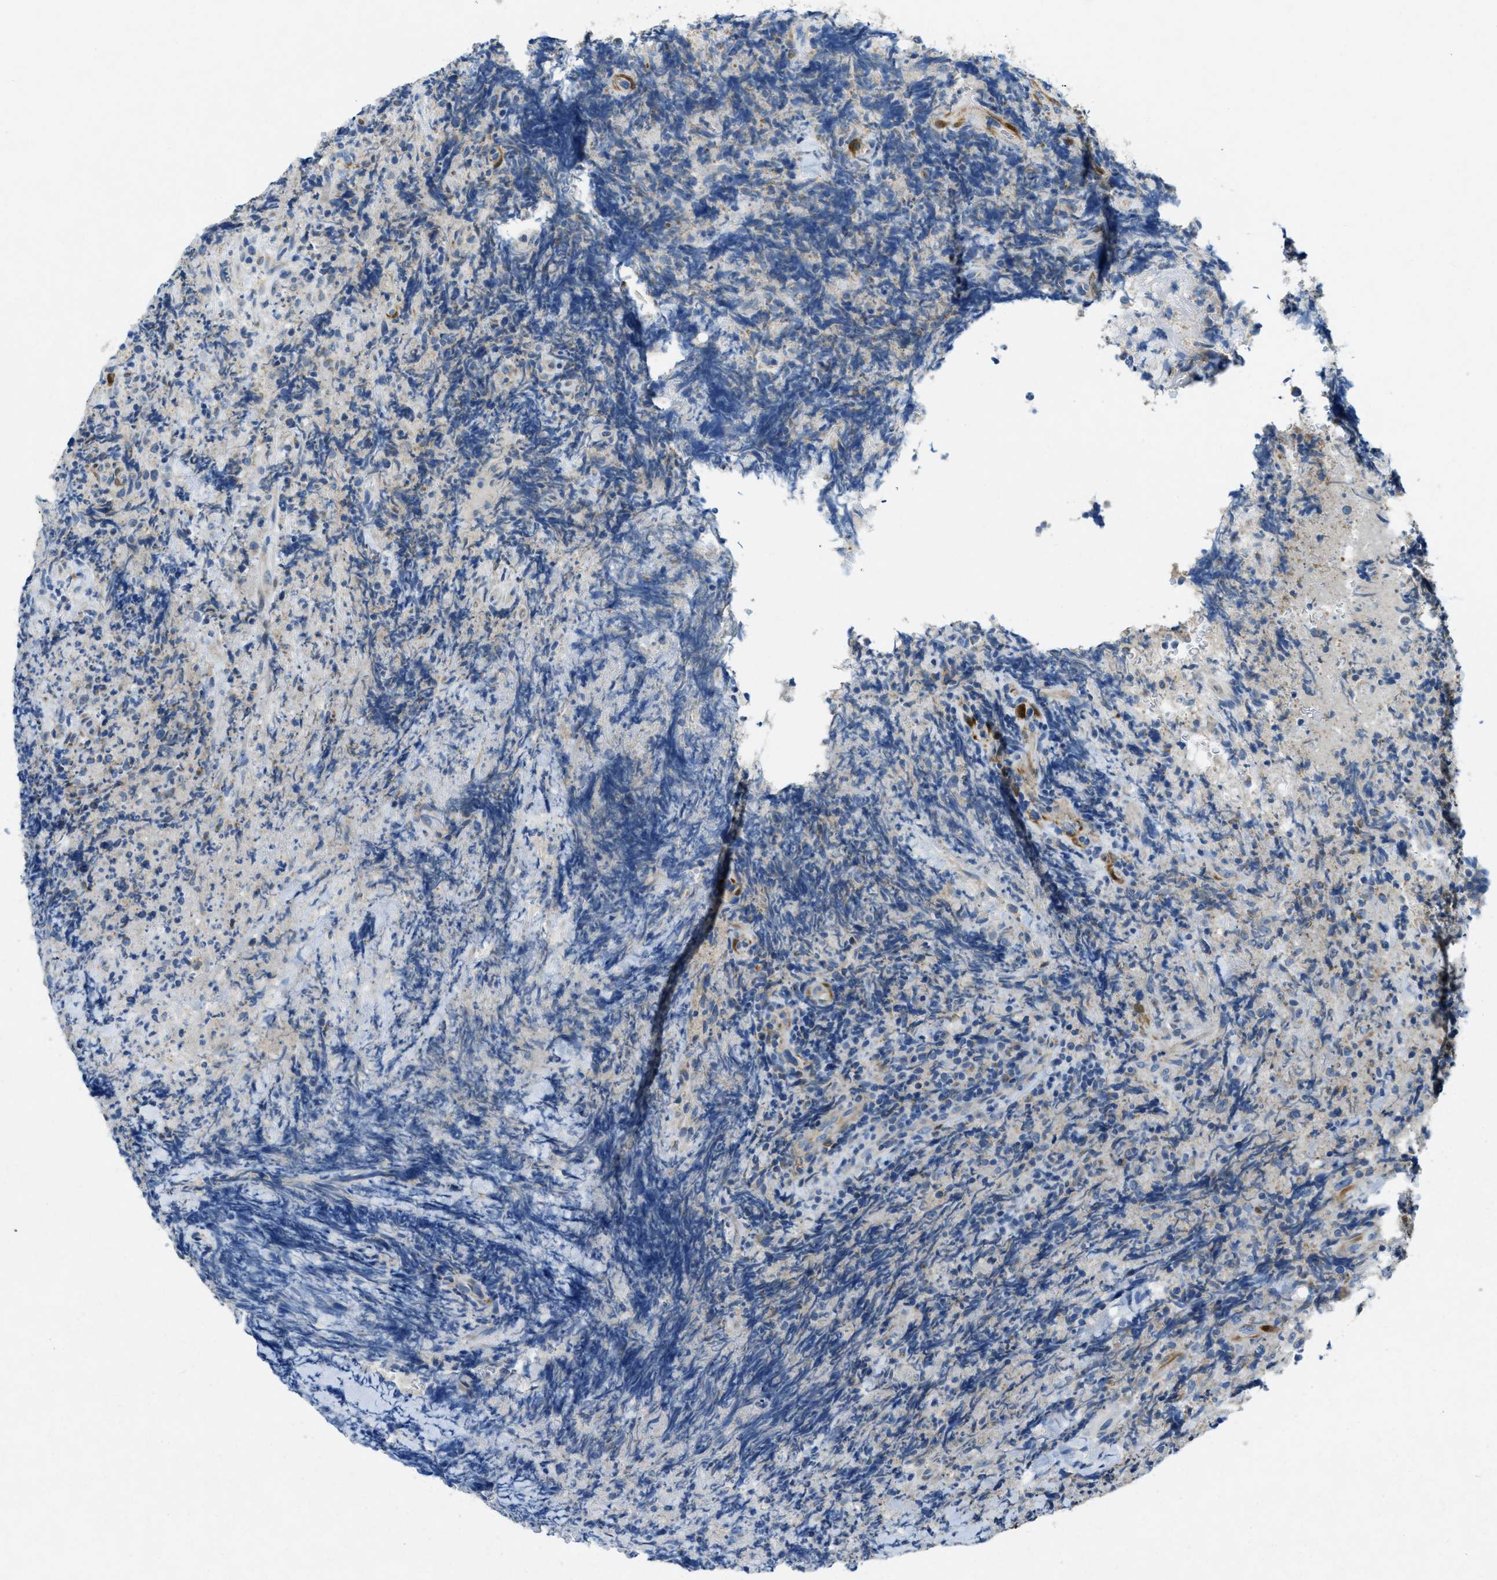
{"staining": {"intensity": "weak", "quantity": "<25%", "location": "cytoplasmic/membranous"}, "tissue": "lymphoma", "cell_type": "Tumor cells", "image_type": "cancer", "snomed": [{"axis": "morphology", "description": "Malignant lymphoma, non-Hodgkin's type, High grade"}, {"axis": "topography", "description": "Tonsil"}], "caption": "This is an IHC photomicrograph of human lymphoma. There is no staining in tumor cells.", "gene": "CYGB", "patient": {"sex": "female", "age": 36}}